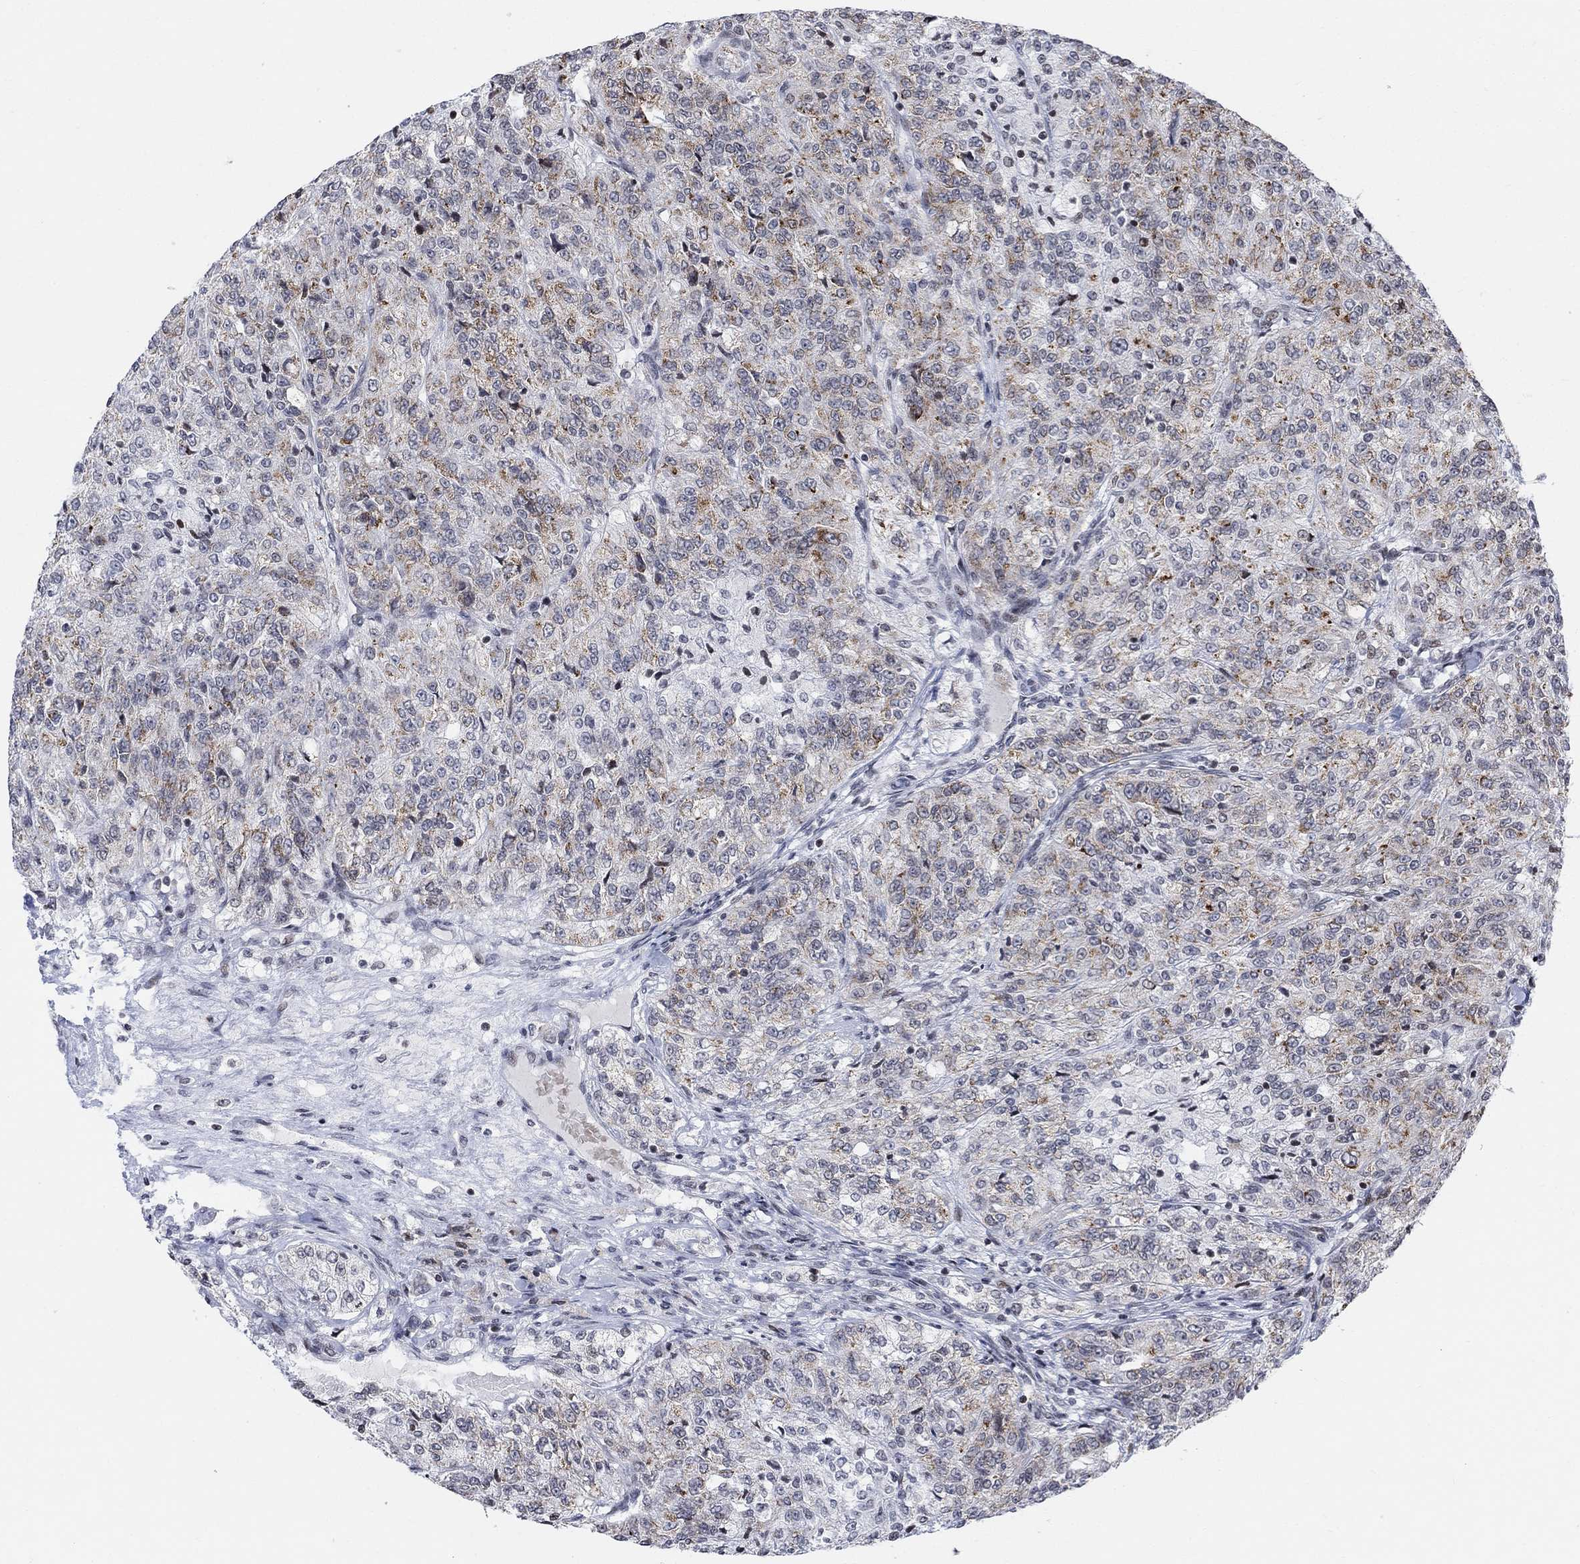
{"staining": {"intensity": "moderate", "quantity": "25%-75%", "location": "cytoplasmic/membranous"}, "tissue": "renal cancer", "cell_type": "Tumor cells", "image_type": "cancer", "snomed": [{"axis": "morphology", "description": "Adenocarcinoma, NOS"}, {"axis": "topography", "description": "Kidney"}], "caption": "Immunohistochemical staining of adenocarcinoma (renal) displays moderate cytoplasmic/membranous protein positivity in approximately 25%-75% of tumor cells.", "gene": "ABHD14A", "patient": {"sex": "female", "age": 63}}